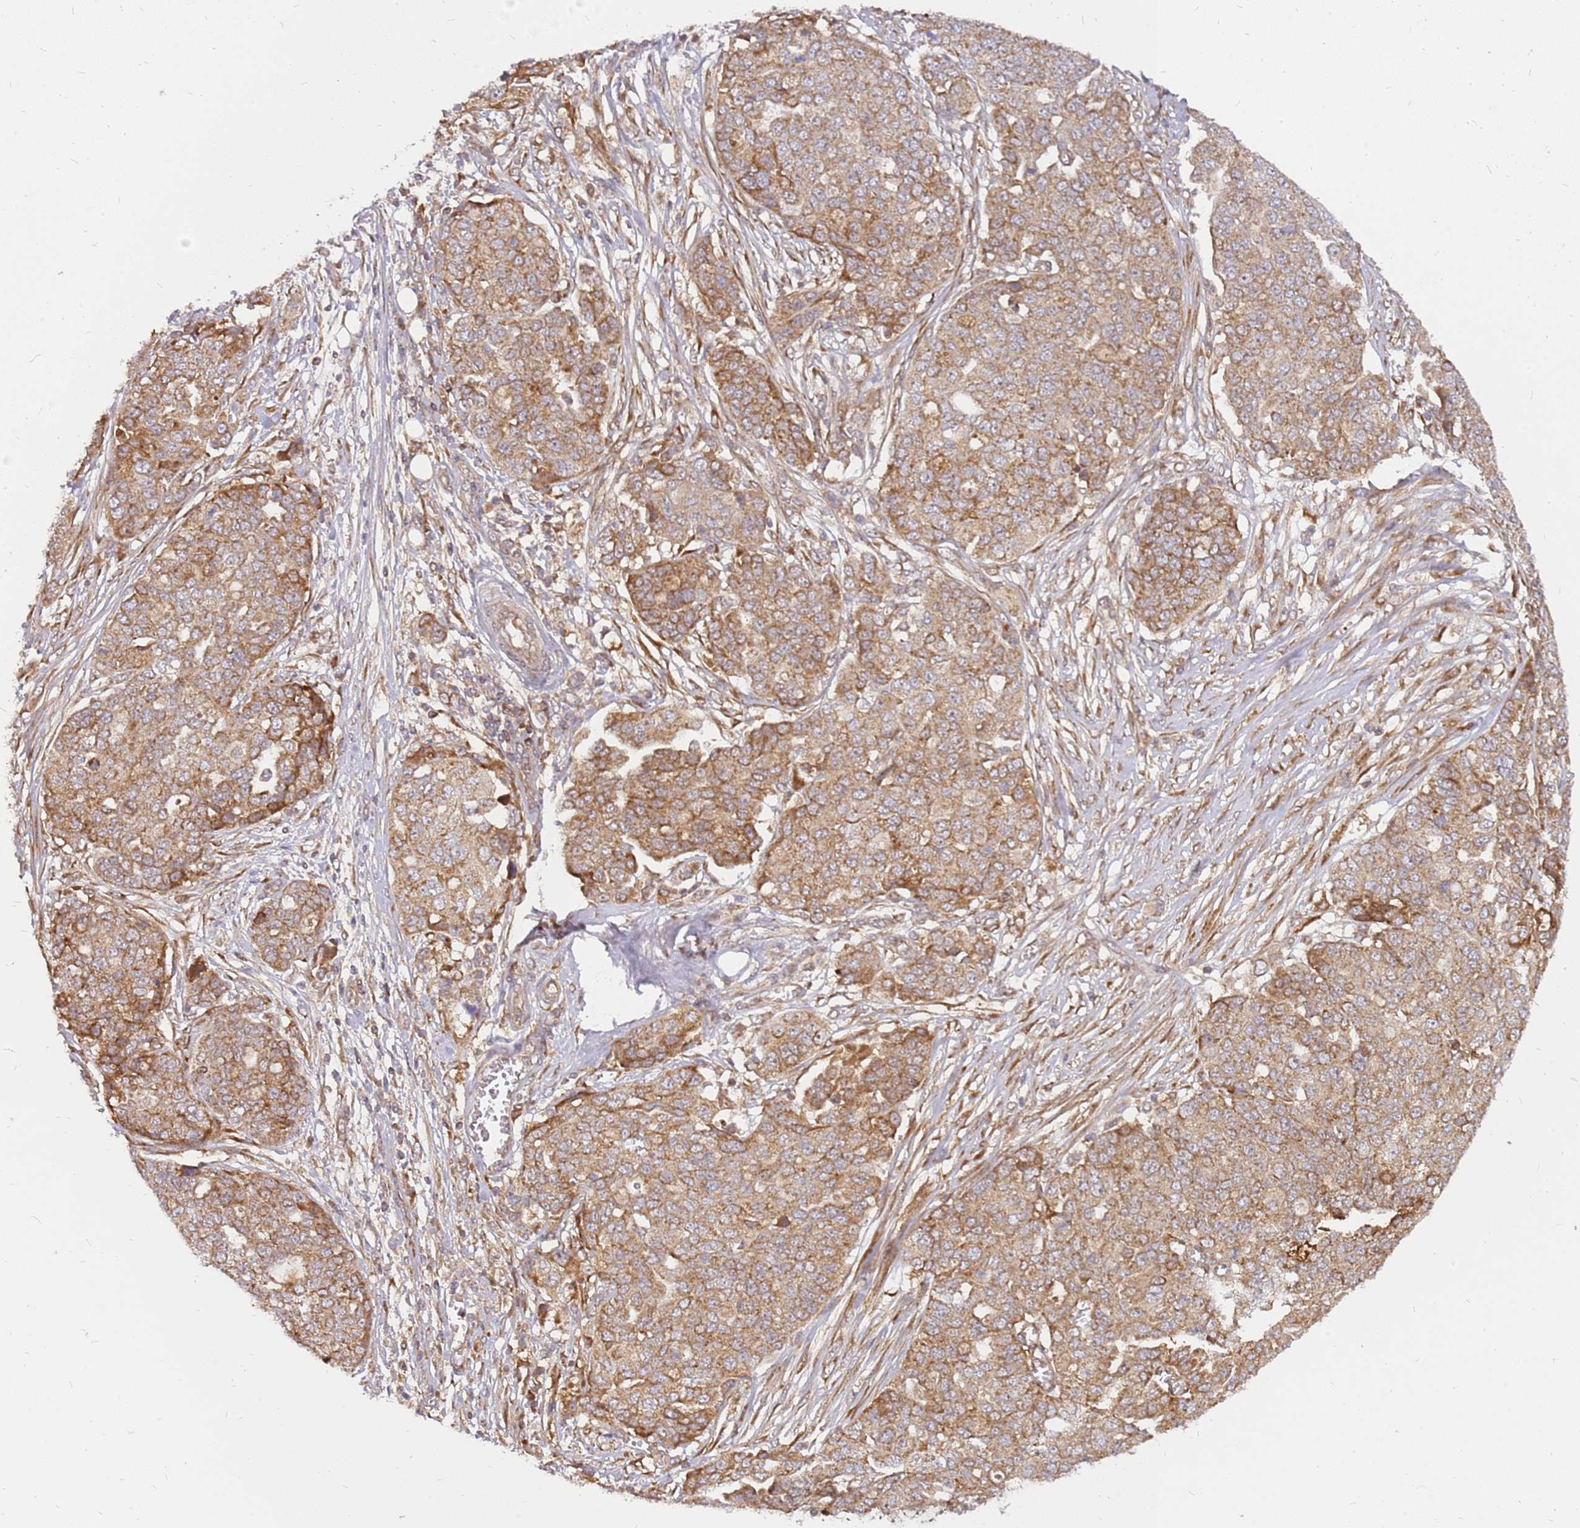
{"staining": {"intensity": "moderate", "quantity": ">75%", "location": "cytoplasmic/membranous"}, "tissue": "ovarian cancer", "cell_type": "Tumor cells", "image_type": "cancer", "snomed": [{"axis": "morphology", "description": "Cystadenocarcinoma, serous, NOS"}, {"axis": "topography", "description": "Soft tissue"}, {"axis": "topography", "description": "Ovary"}], "caption": "Human ovarian cancer stained with a protein marker displays moderate staining in tumor cells.", "gene": "CCDC159", "patient": {"sex": "female", "age": 57}}